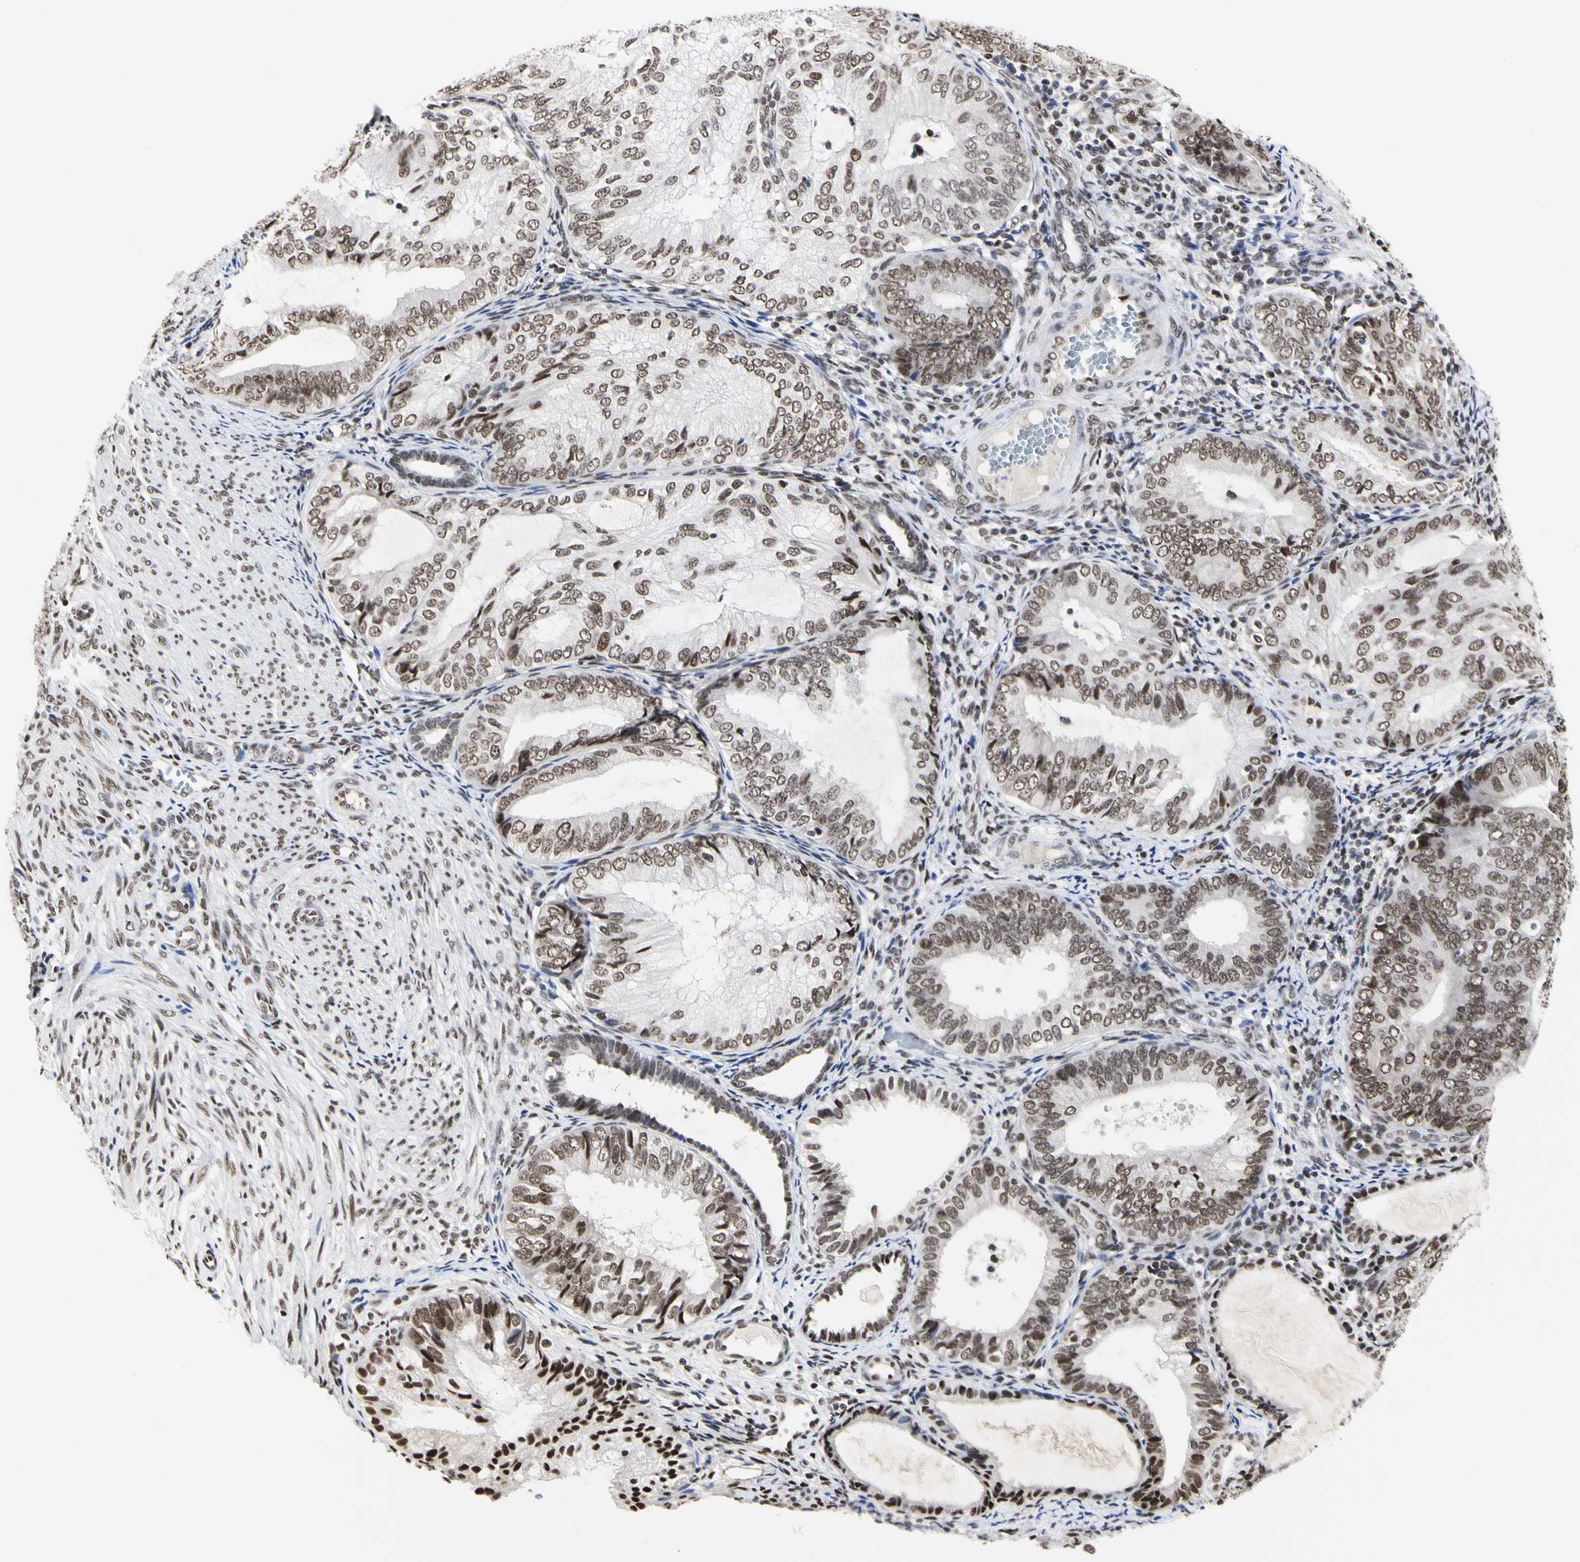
{"staining": {"intensity": "moderate", "quantity": ">75%", "location": "nuclear"}, "tissue": "endometrial cancer", "cell_type": "Tumor cells", "image_type": "cancer", "snomed": [{"axis": "morphology", "description": "Adenocarcinoma, NOS"}, {"axis": "topography", "description": "Endometrium"}], "caption": "High-power microscopy captured an IHC photomicrograph of endometrial cancer (adenocarcinoma), revealing moderate nuclear positivity in about >75% of tumor cells.", "gene": "PRMT3", "patient": {"sex": "female", "age": 81}}